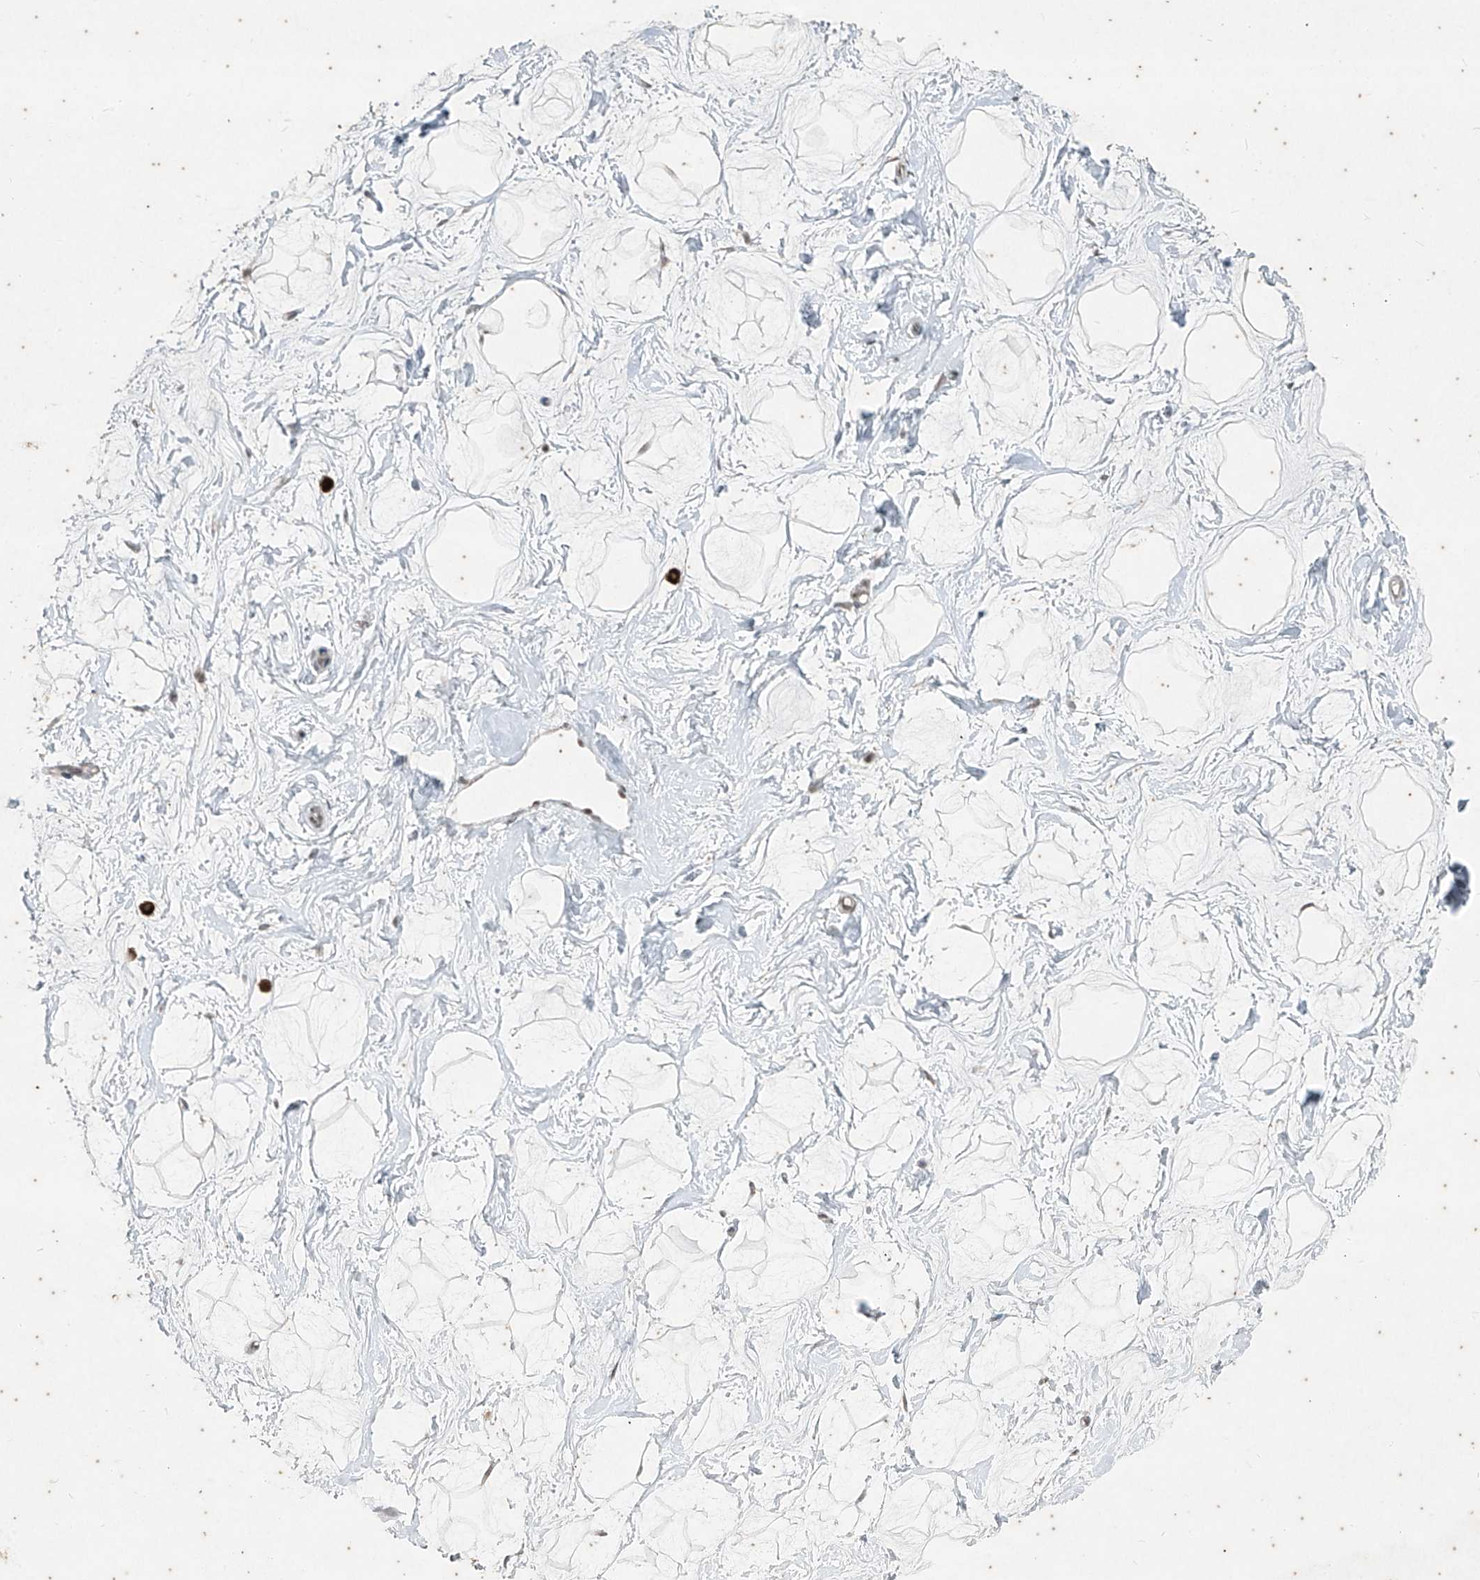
{"staining": {"intensity": "weak", "quantity": ">75%", "location": "nuclear"}, "tissue": "breast", "cell_type": "Adipocytes", "image_type": "normal", "snomed": [{"axis": "morphology", "description": "Normal tissue, NOS"}, {"axis": "morphology", "description": "Adenoma, NOS"}, {"axis": "topography", "description": "Breast"}], "caption": "Immunohistochemical staining of benign human breast shows weak nuclear protein positivity in about >75% of adipocytes. (brown staining indicates protein expression, while blue staining denotes nuclei).", "gene": "ZNF354B", "patient": {"sex": "female", "age": 23}}